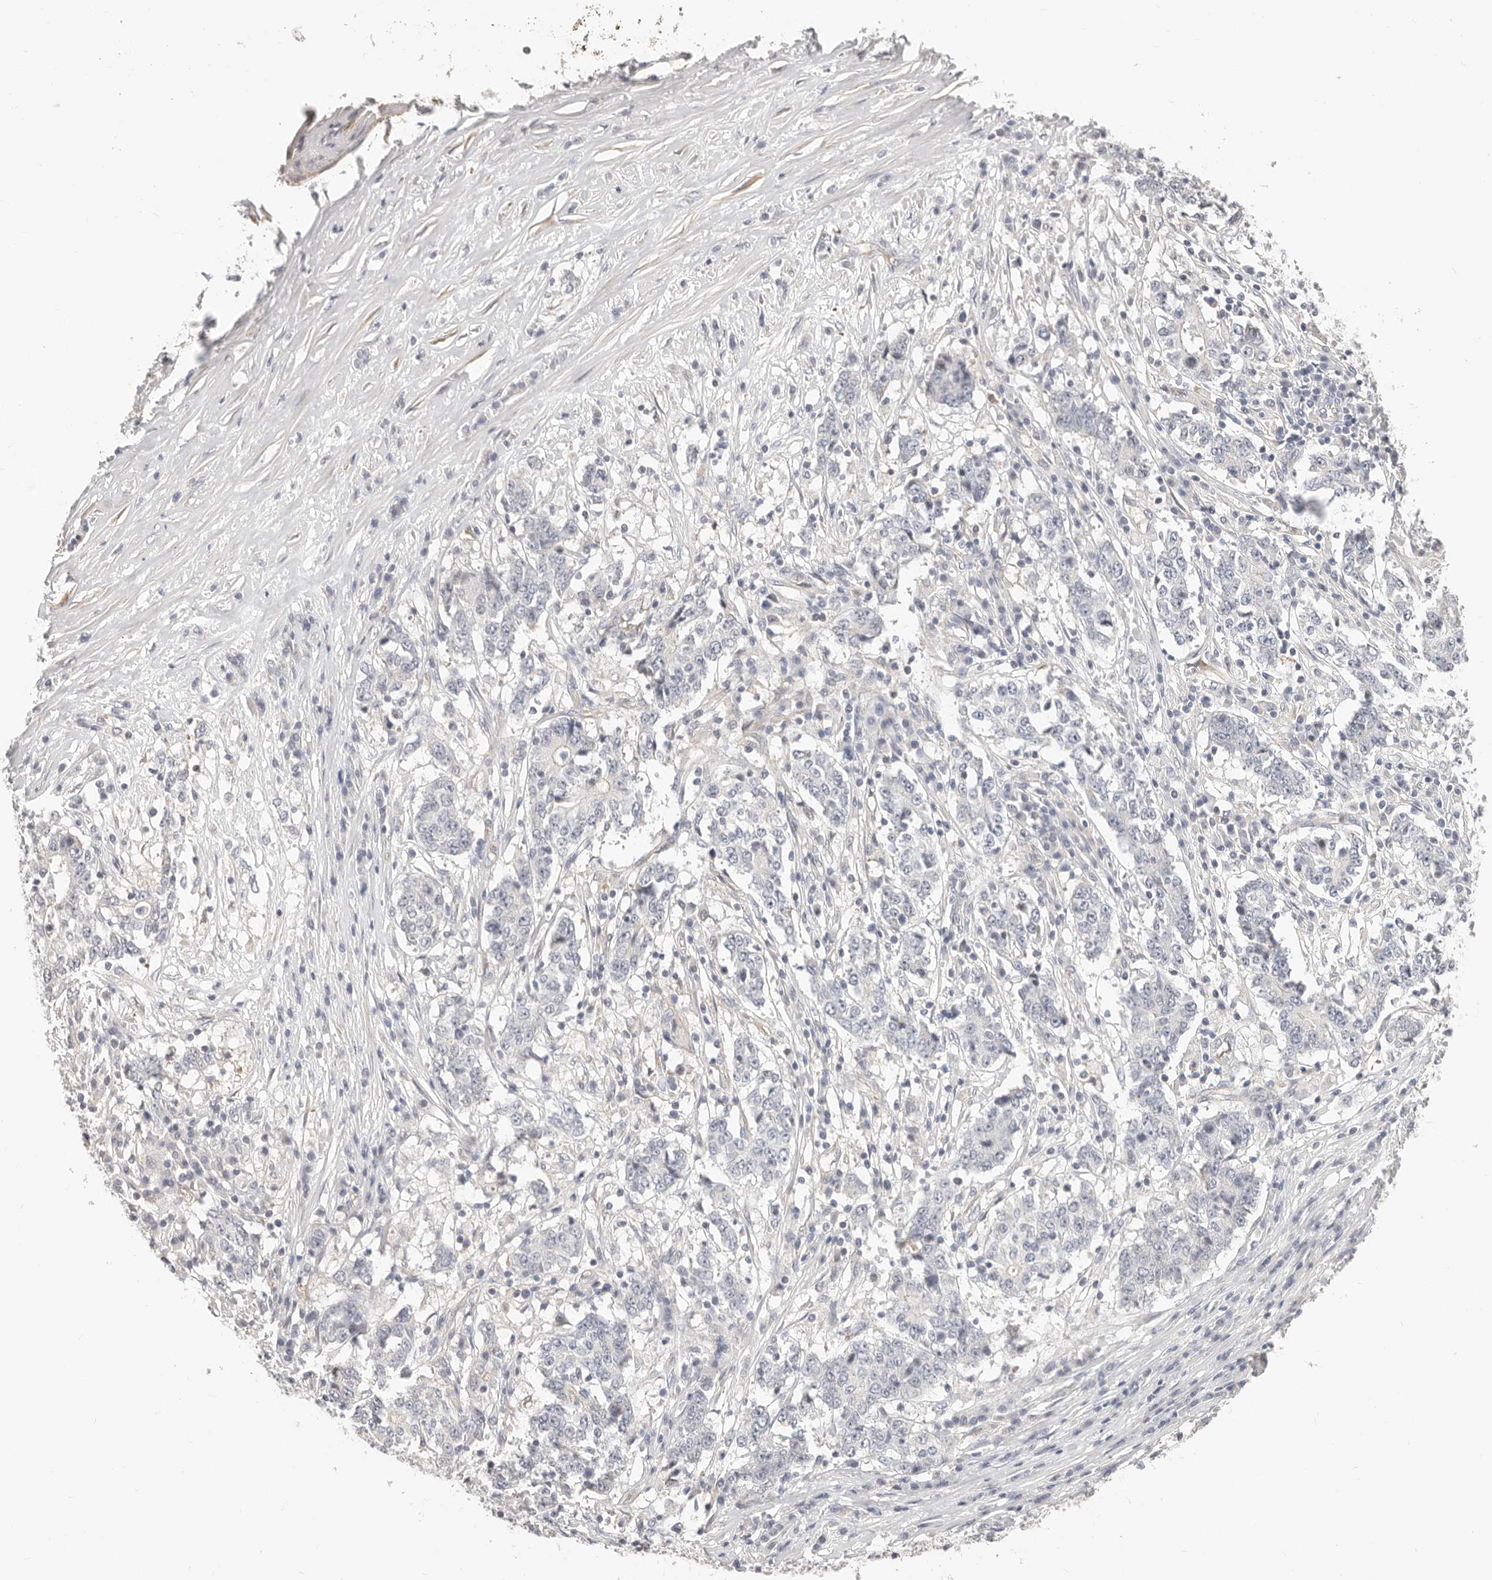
{"staining": {"intensity": "negative", "quantity": "none", "location": "none"}, "tissue": "stomach cancer", "cell_type": "Tumor cells", "image_type": "cancer", "snomed": [{"axis": "morphology", "description": "Adenocarcinoma, NOS"}, {"axis": "topography", "description": "Stomach"}], "caption": "A histopathology image of adenocarcinoma (stomach) stained for a protein exhibits no brown staining in tumor cells.", "gene": "DTNBP1", "patient": {"sex": "male", "age": 59}}